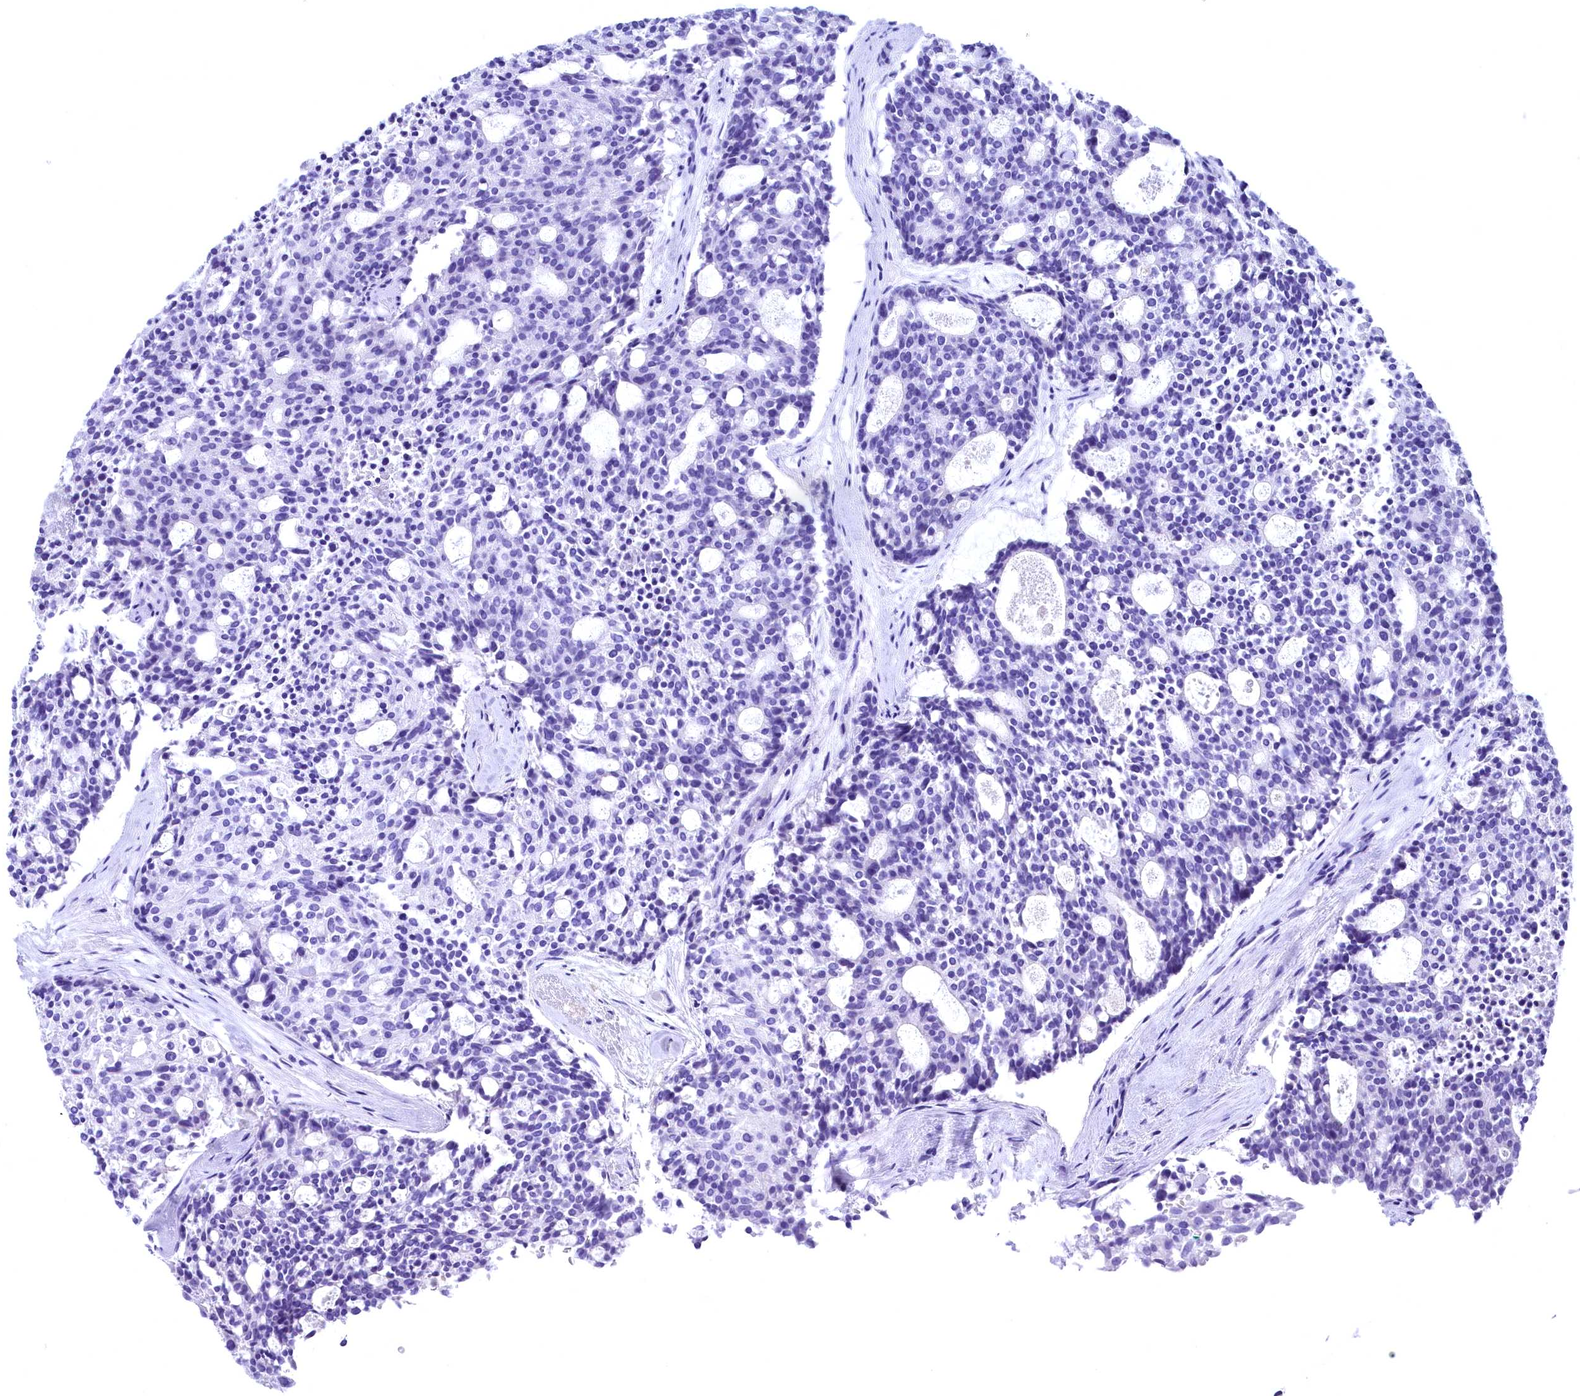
{"staining": {"intensity": "negative", "quantity": "none", "location": "none"}, "tissue": "carcinoid", "cell_type": "Tumor cells", "image_type": "cancer", "snomed": [{"axis": "morphology", "description": "Carcinoid, malignant, NOS"}, {"axis": "topography", "description": "Pancreas"}], "caption": "The immunohistochemistry (IHC) histopathology image has no significant staining in tumor cells of carcinoid (malignant) tissue.", "gene": "SKIDA1", "patient": {"sex": "female", "age": 54}}